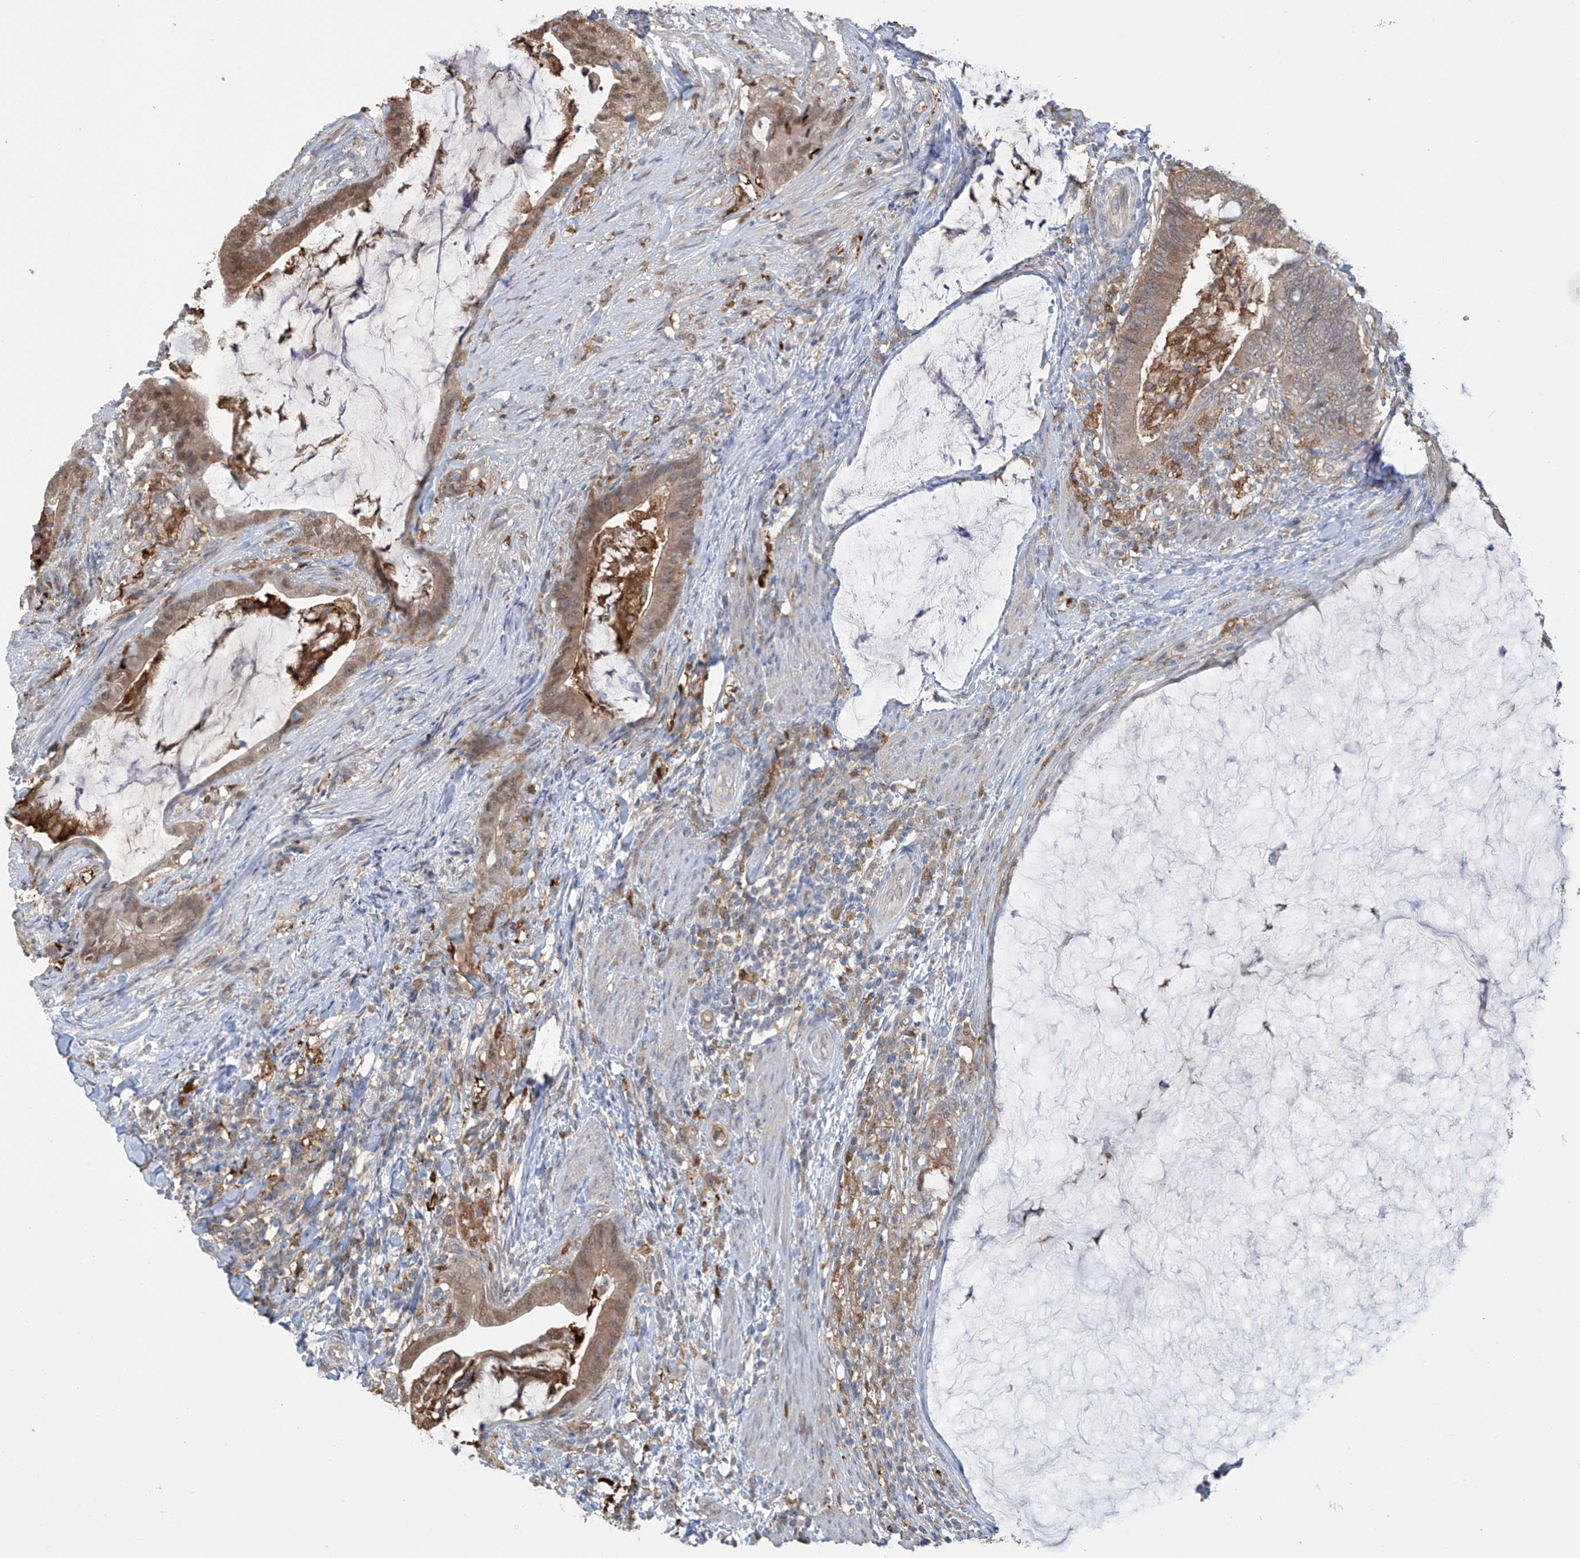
{"staining": {"intensity": "moderate", "quantity": ">75%", "location": "cytoplasmic/membranous,nuclear"}, "tissue": "colorectal cancer", "cell_type": "Tumor cells", "image_type": "cancer", "snomed": [{"axis": "morphology", "description": "Adenocarcinoma, NOS"}, {"axis": "topography", "description": "Colon"}], "caption": "Colorectal adenocarcinoma stained for a protein demonstrates moderate cytoplasmic/membranous and nuclear positivity in tumor cells. Immunohistochemistry stains the protein of interest in brown and the nuclei are stained blue.", "gene": "IDH1", "patient": {"sex": "female", "age": 66}}